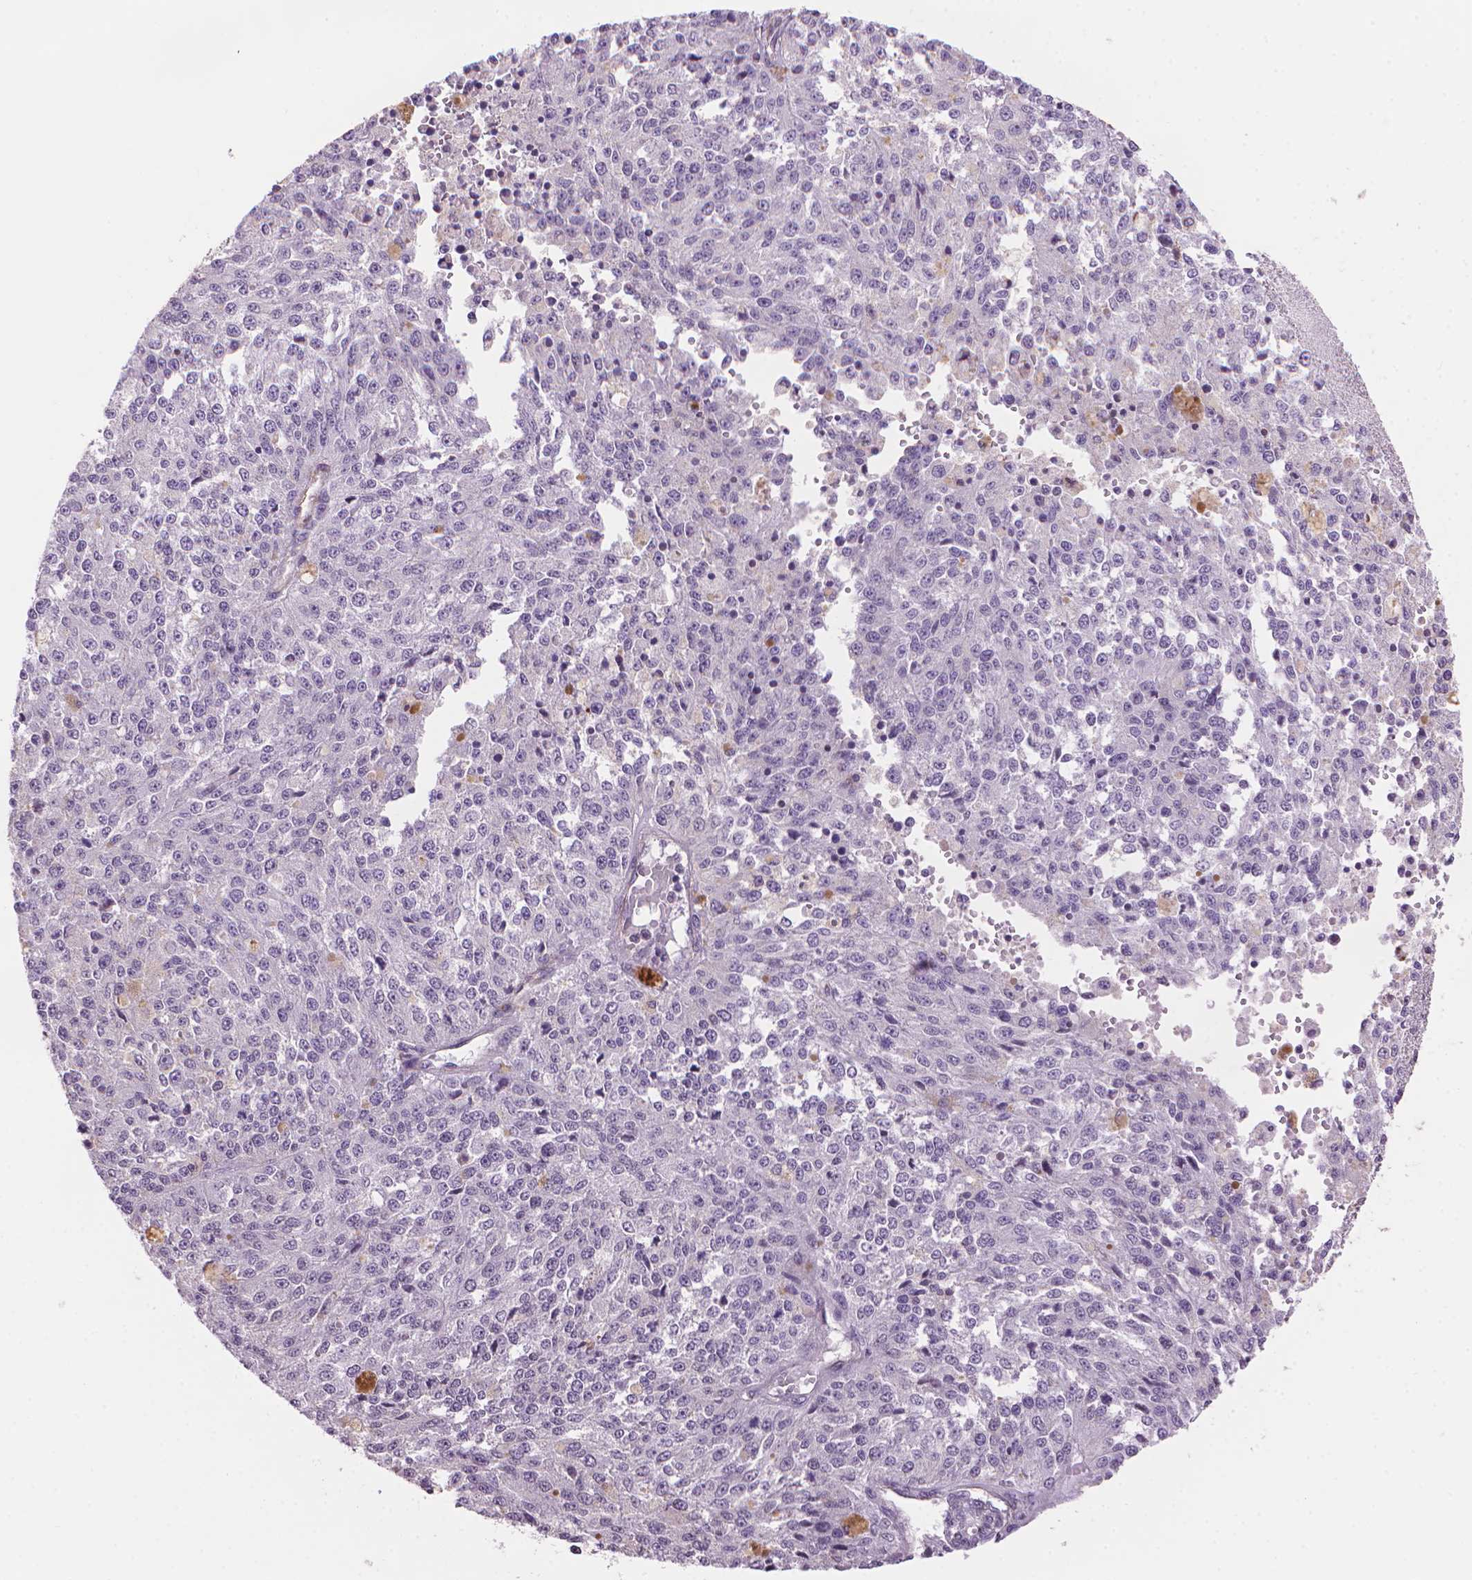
{"staining": {"intensity": "negative", "quantity": "none", "location": "none"}, "tissue": "melanoma", "cell_type": "Tumor cells", "image_type": "cancer", "snomed": [{"axis": "morphology", "description": "Malignant melanoma, Metastatic site"}, {"axis": "topography", "description": "Lymph node"}], "caption": "IHC histopathology image of neoplastic tissue: malignant melanoma (metastatic site) stained with DAB shows no significant protein positivity in tumor cells.", "gene": "TMEM184A", "patient": {"sex": "female", "age": 64}}